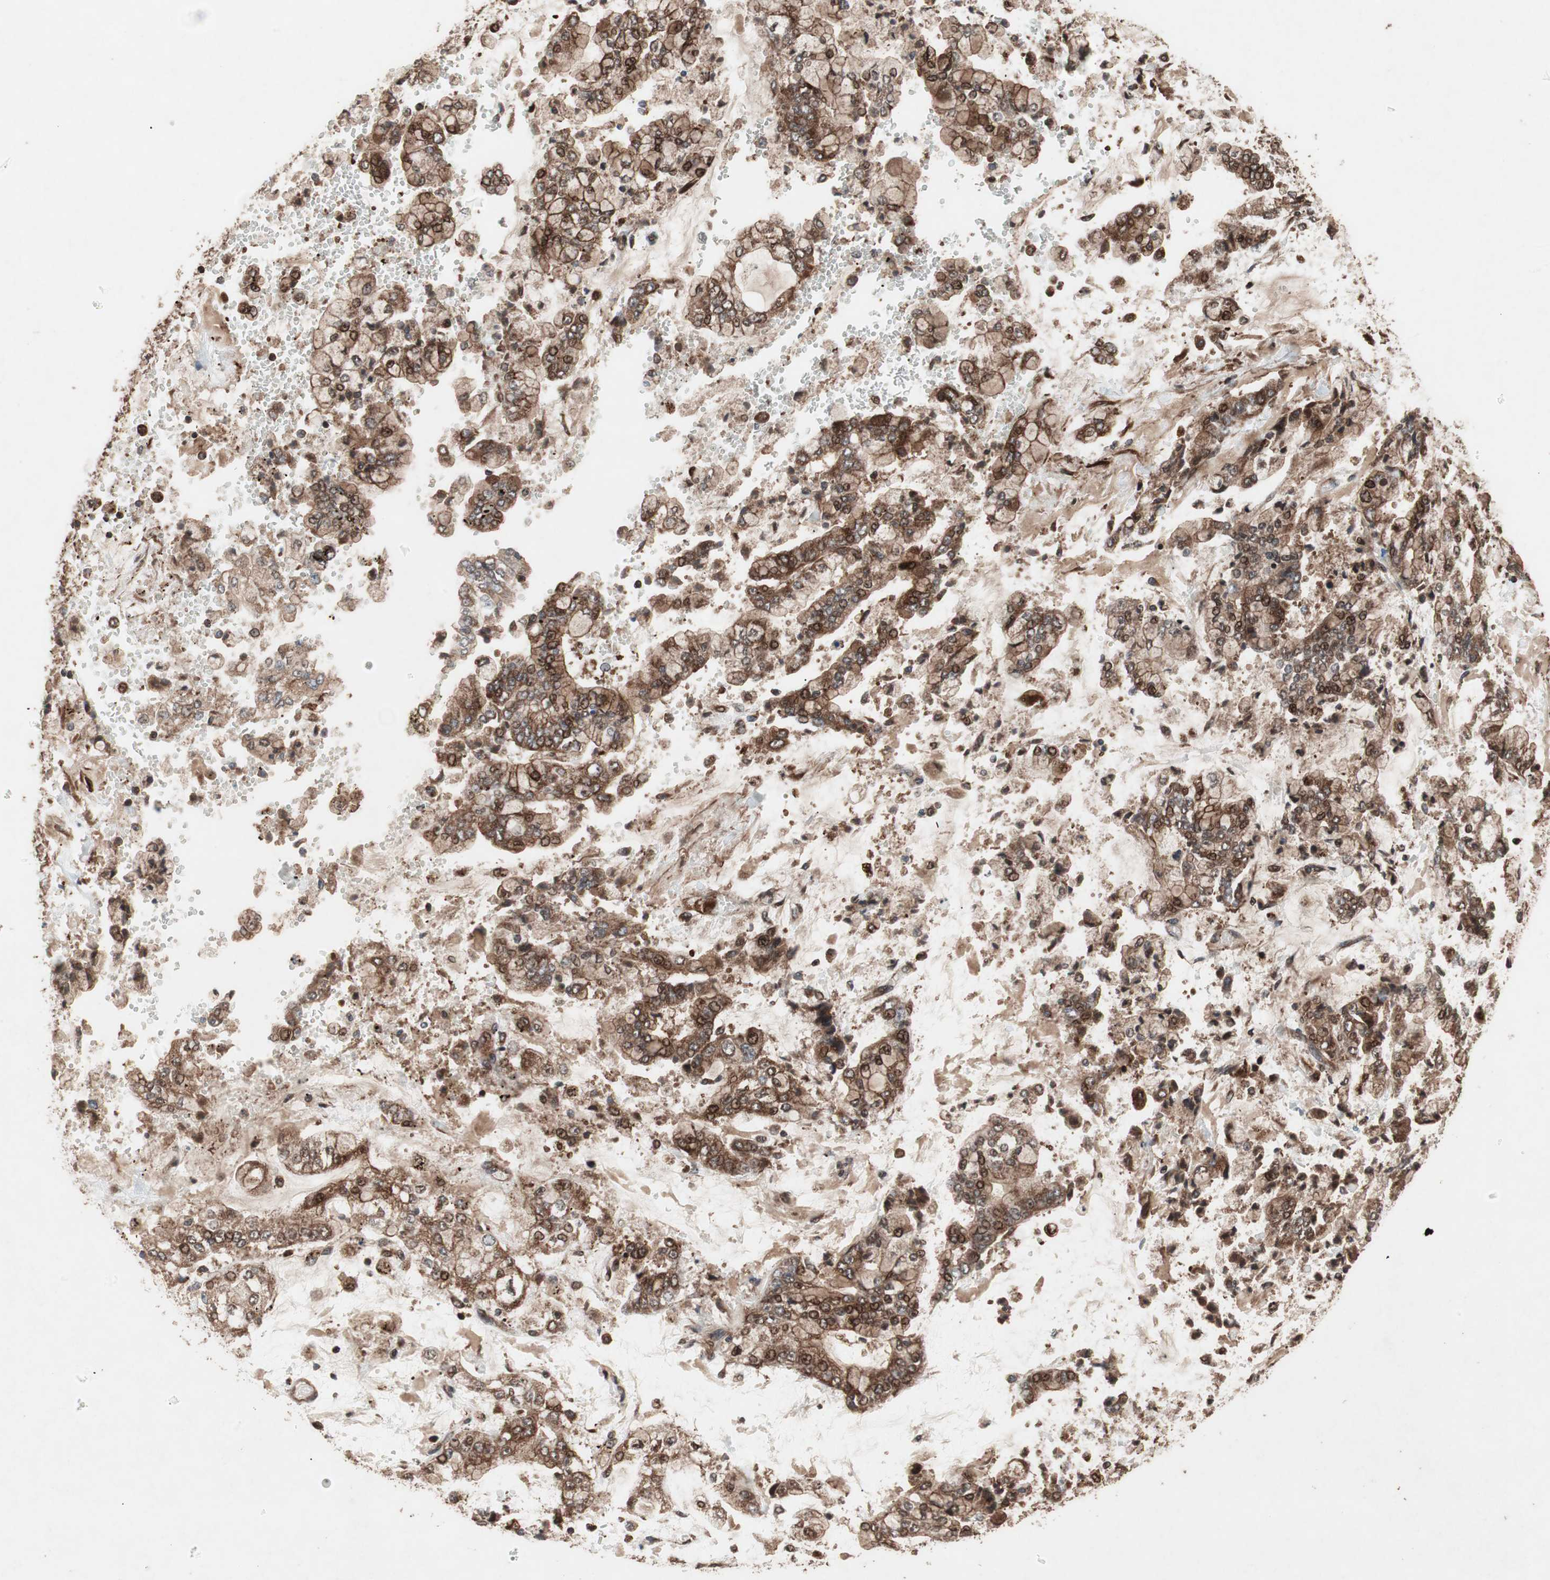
{"staining": {"intensity": "strong", "quantity": ">75%", "location": "cytoplasmic/membranous,nuclear"}, "tissue": "stomach cancer", "cell_type": "Tumor cells", "image_type": "cancer", "snomed": [{"axis": "morphology", "description": "Adenocarcinoma, NOS"}, {"axis": "topography", "description": "Stomach"}], "caption": "IHC histopathology image of neoplastic tissue: human adenocarcinoma (stomach) stained using IHC displays high levels of strong protein expression localized specifically in the cytoplasmic/membranous and nuclear of tumor cells, appearing as a cytoplasmic/membranous and nuclear brown color.", "gene": "RAB1A", "patient": {"sex": "male", "age": 76}}